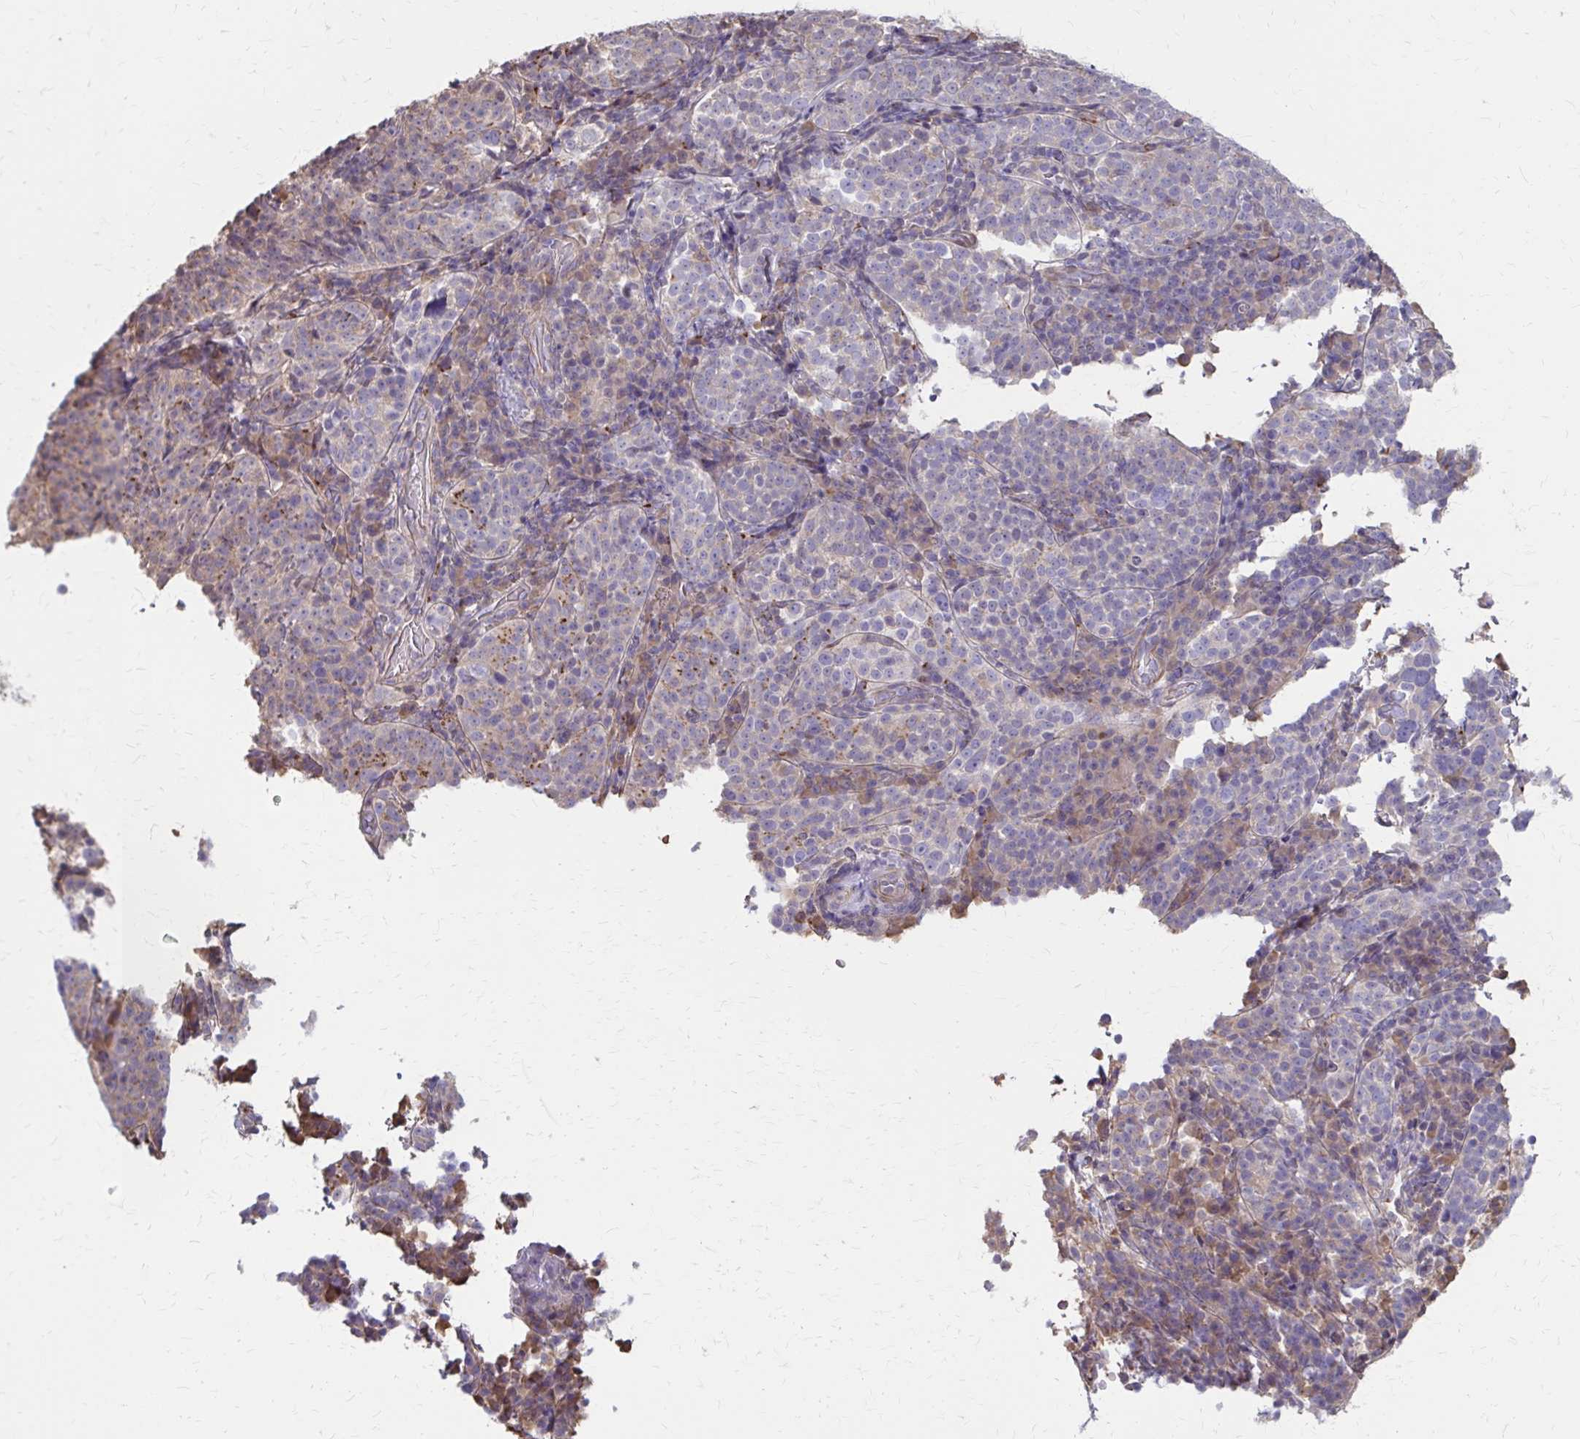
{"staining": {"intensity": "moderate", "quantity": "<25%", "location": "cytoplasmic/membranous"}, "tissue": "cervical cancer", "cell_type": "Tumor cells", "image_type": "cancer", "snomed": [{"axis": "morphology", "description": "Squamous cell carcinoma, NOS"}, {"axis": "topography", "description": "Cervix"}], "caption": "This histopathology image displays squamous cell carcinoma (cervical) stained with IHC to label a protein in brown. The cytoplasmic/membranous of tumor cells show moderate positivity for the protein. Nuclei are counter-stained blue.", "gene": "IFI44L", "patient": {"sex": "female", "age": 75}}